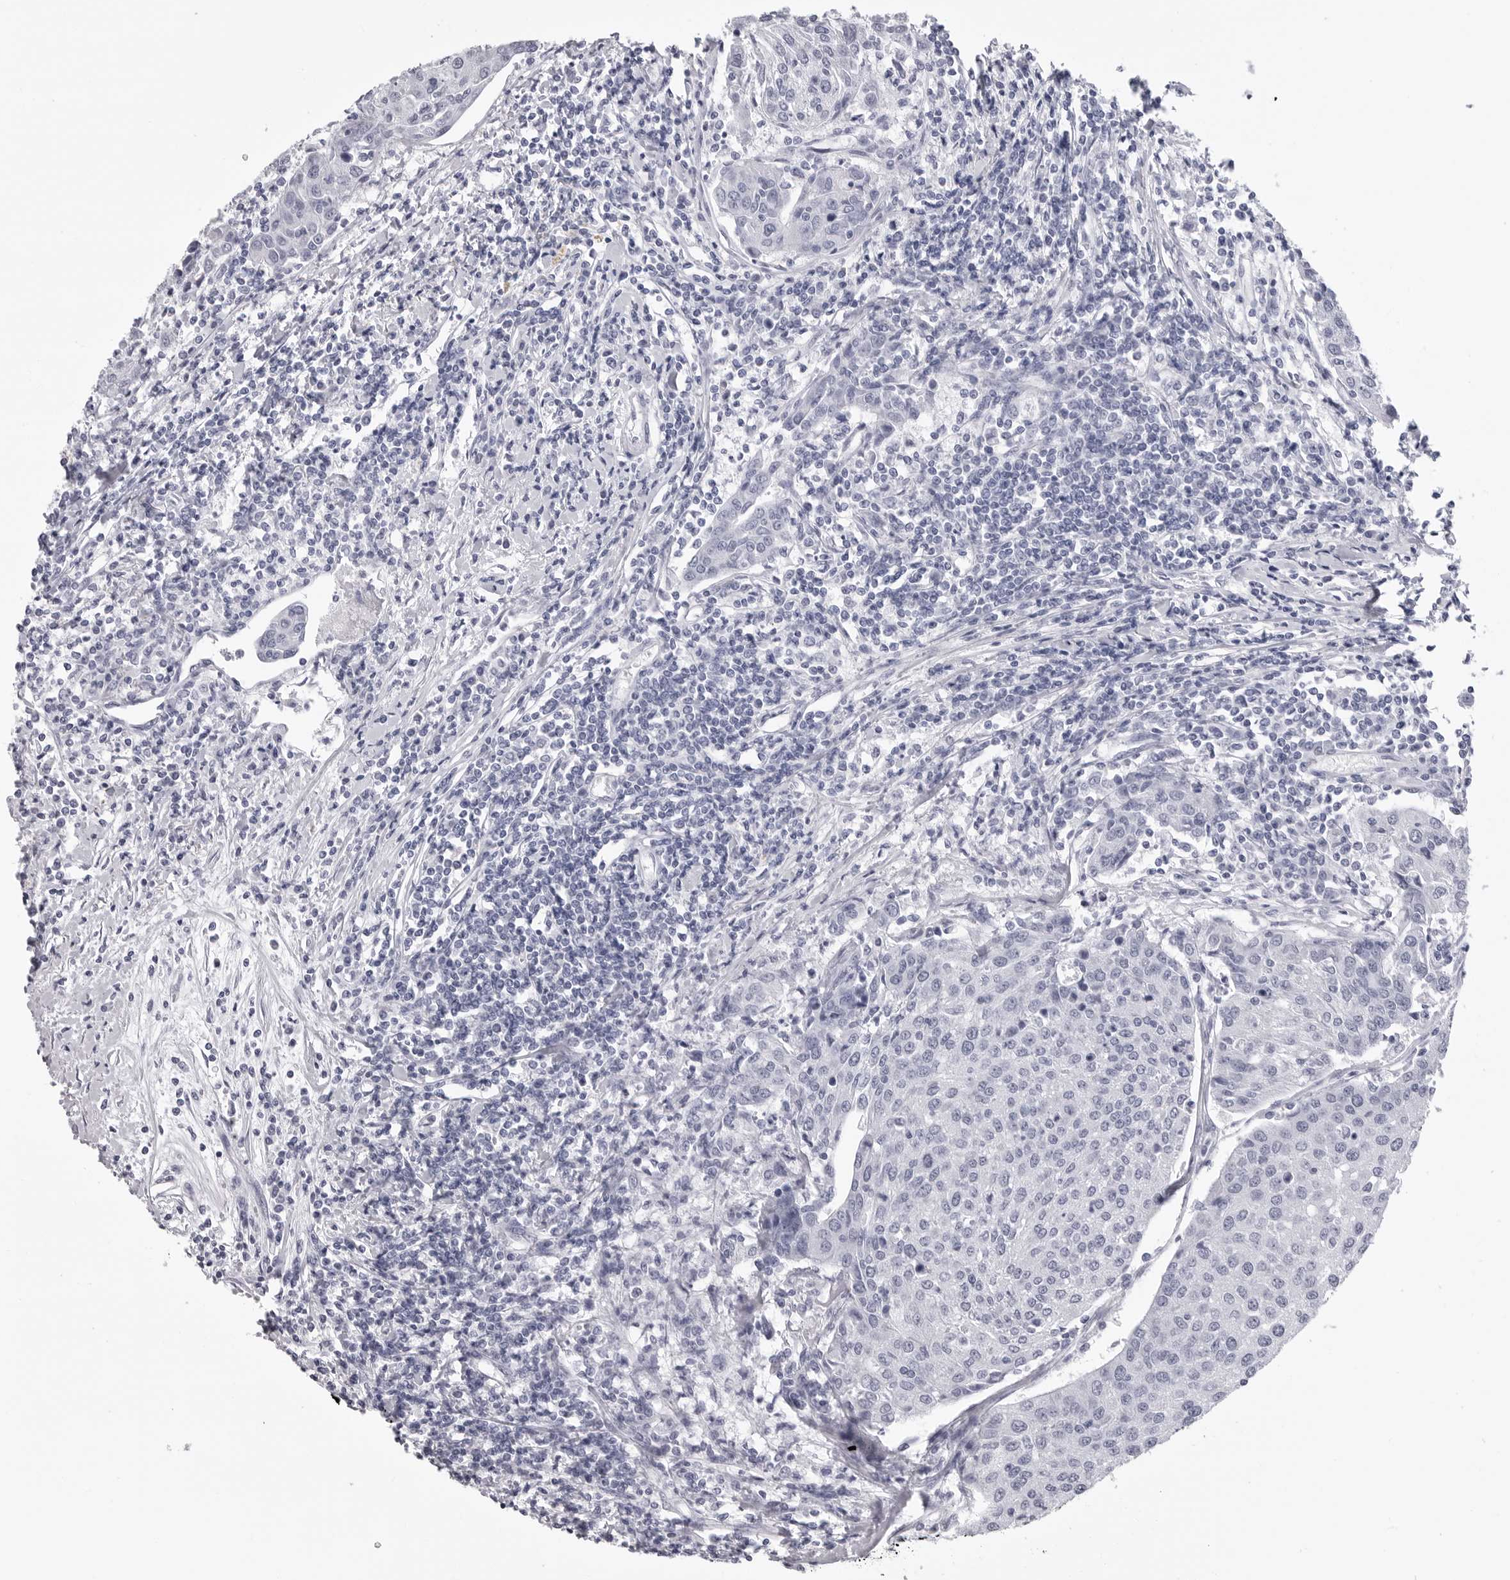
{"staining": {"intensity": "negative", "quantity": "none", "location": "none"}, "tissue": "urothelial cancer", "cell_type": "Tumor cells", "image_type": "cancer", "snomed": [{"axis": "morphology", "description": "Urothelial carcinoma, High grade"}, {"axis": "topography", "description": "Urinary bladder"}], "caption": "Urothelial carcinoma (high-grade) stained for a protein using IHC demonstrates no staining tumor cells.", "gene": "LGALS4", "patient": {"sex": "female", "age": 85}}